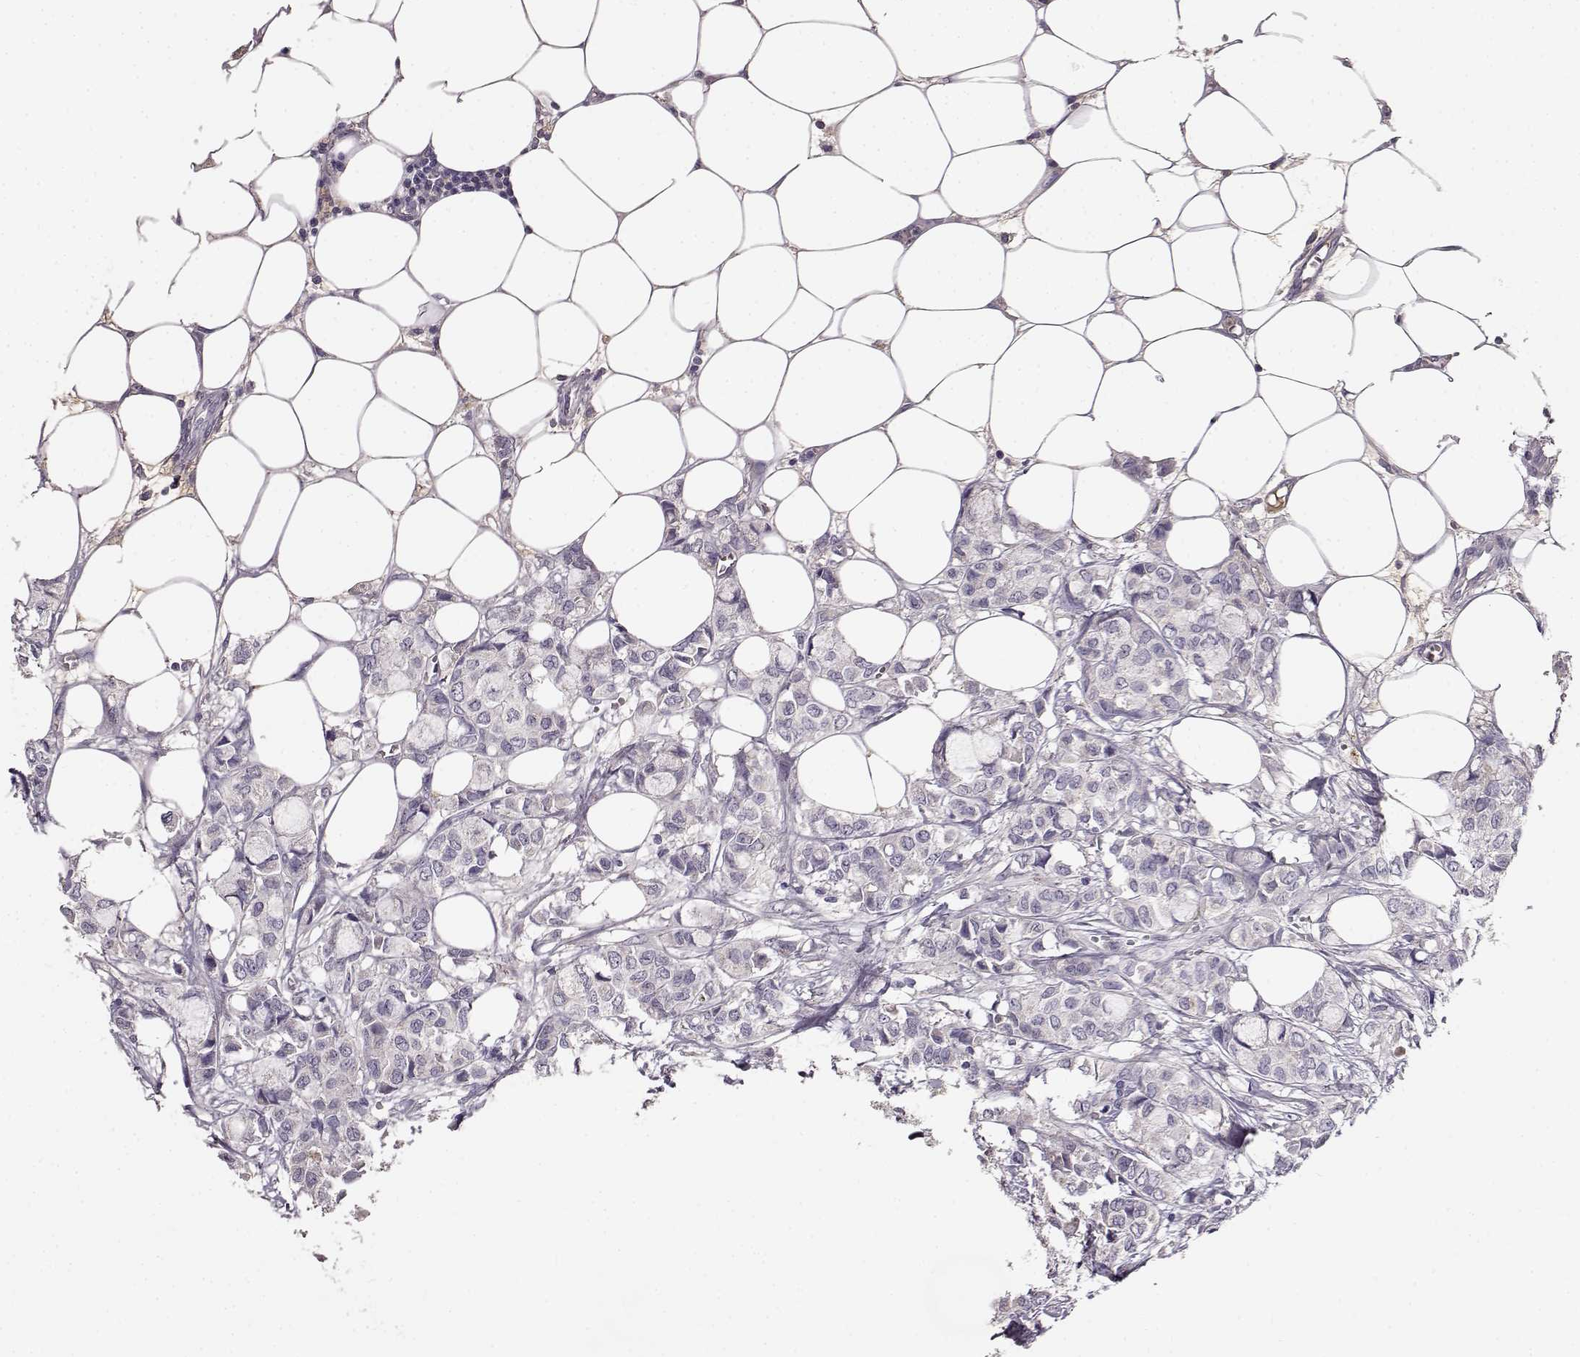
{"staining": {"intensity": "negative", "quantity": "none", "location": "none"}, "tissue": "breast cancer", "cell_type": "Tumor cells", "image_type": "cancer", "snomed": [{"axis": "morphology", "description": "Duct carcinoma"}, {"axis": "topography", "description": "Breast"}], "caption": "Breast cancer (invasive ductal carcinoma) stained for a protein using immunohistochemistry (IHC) demonstrates no staining tumor cells.", "gene": "YJEFN3", "patient": {"sex": "female", "age": 85}}